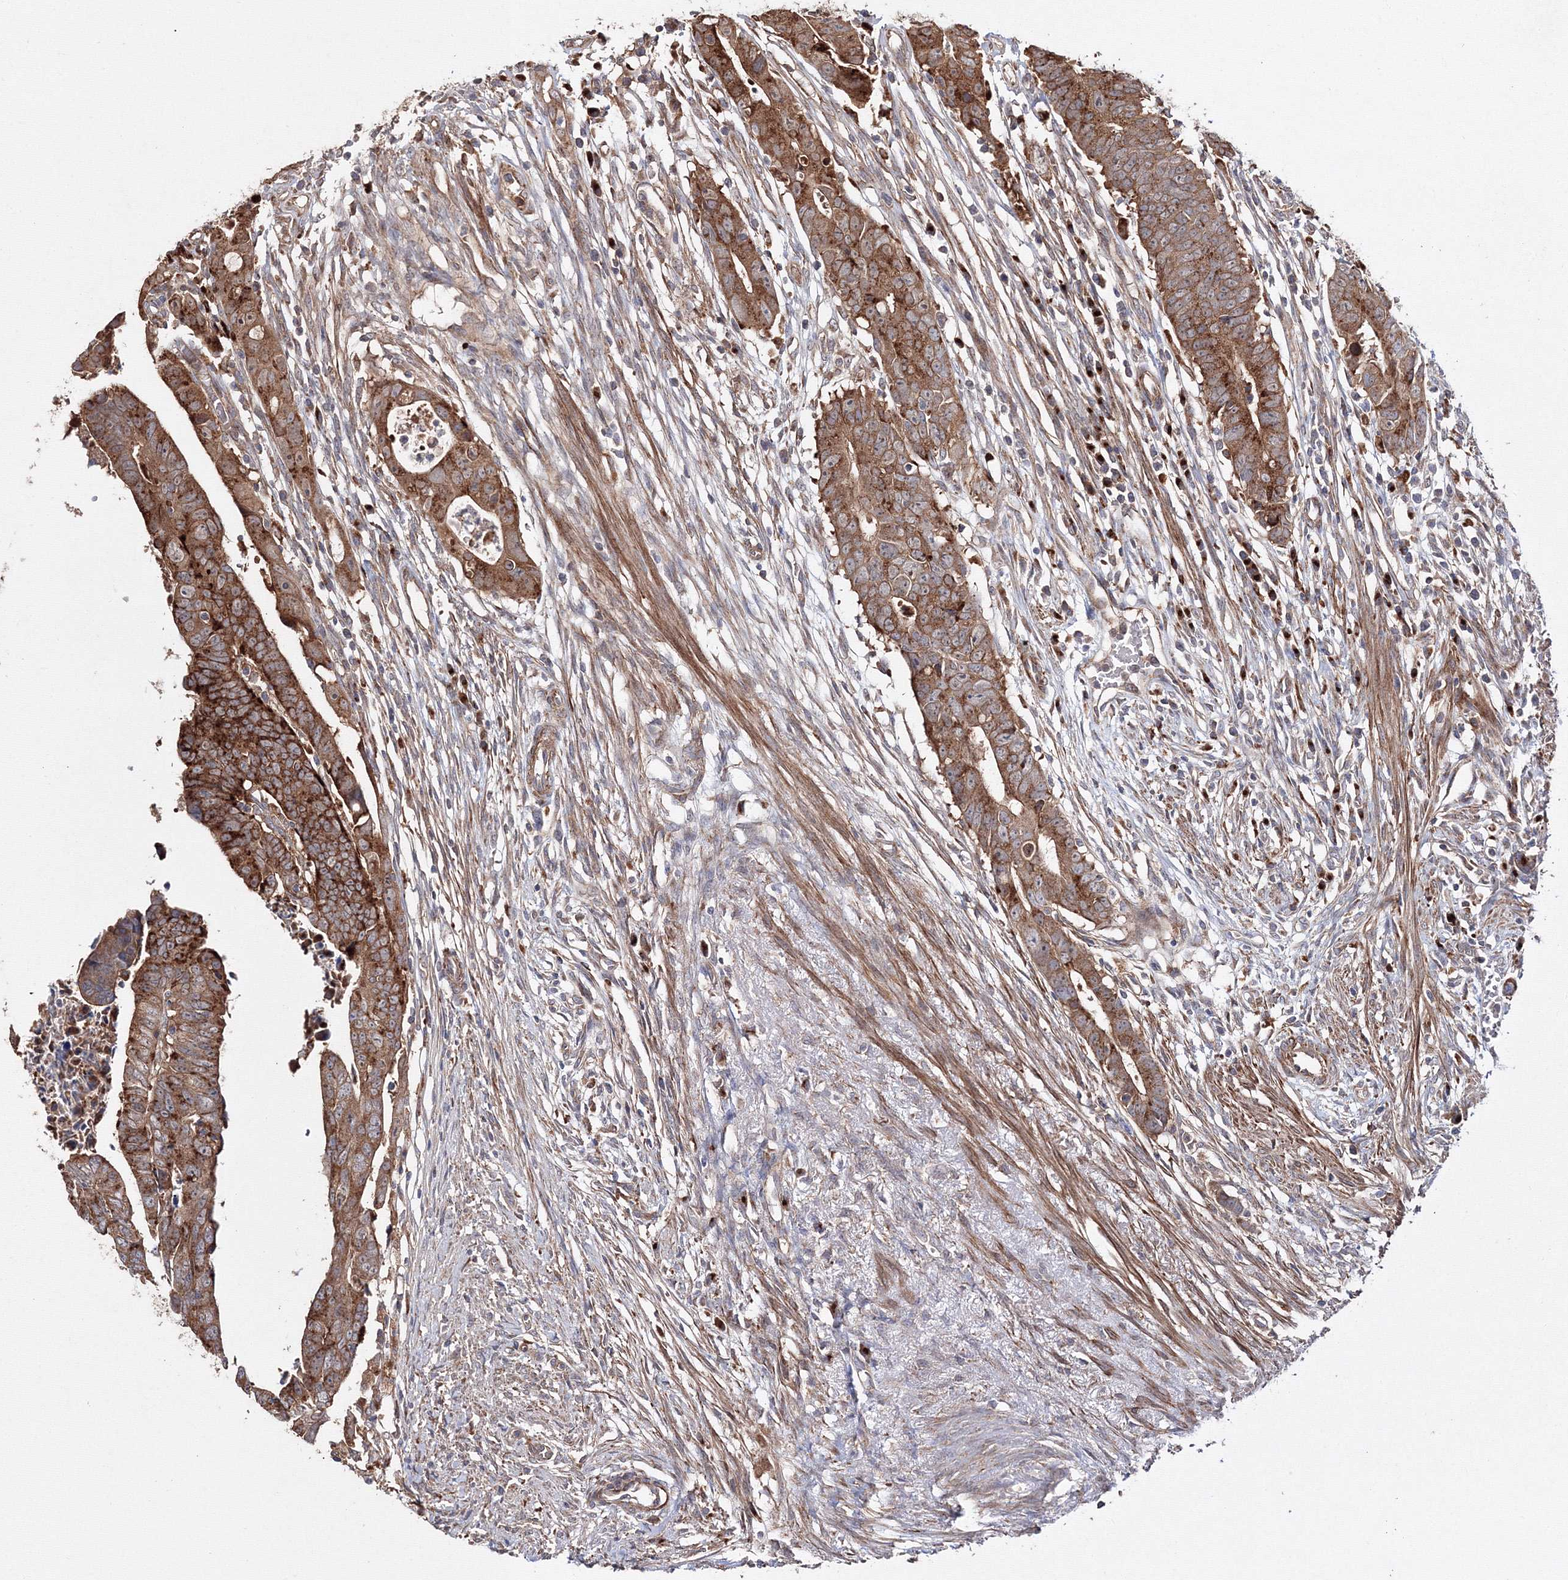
{"staining": {"intensity": "strong", "quantity": ">75%", "location": "cytoplasmic/membranous"}, "tissue": "colorectal cancer", "cell_type": "Tumor cells", "image_type": "cancer", "snomed": [{"axis": "morphology", "description": "Adenocarcinoma, NOS"}, {"axis": "topography", "description": "Rectum"}], "caption": "Strong cytoplasmic/membranous expression is appreciated in about >75% of tumor cells in colorectal adenocarcinoma. The staining was performed using DAB (3,3'-diaminobenzidine) to visualize the protein expression in brown, while the nuclei were stained in blue with hematoxylin (Magnification: 20x).", "gene": "DDO", "patient": {"sex": "female", "age": 65}}